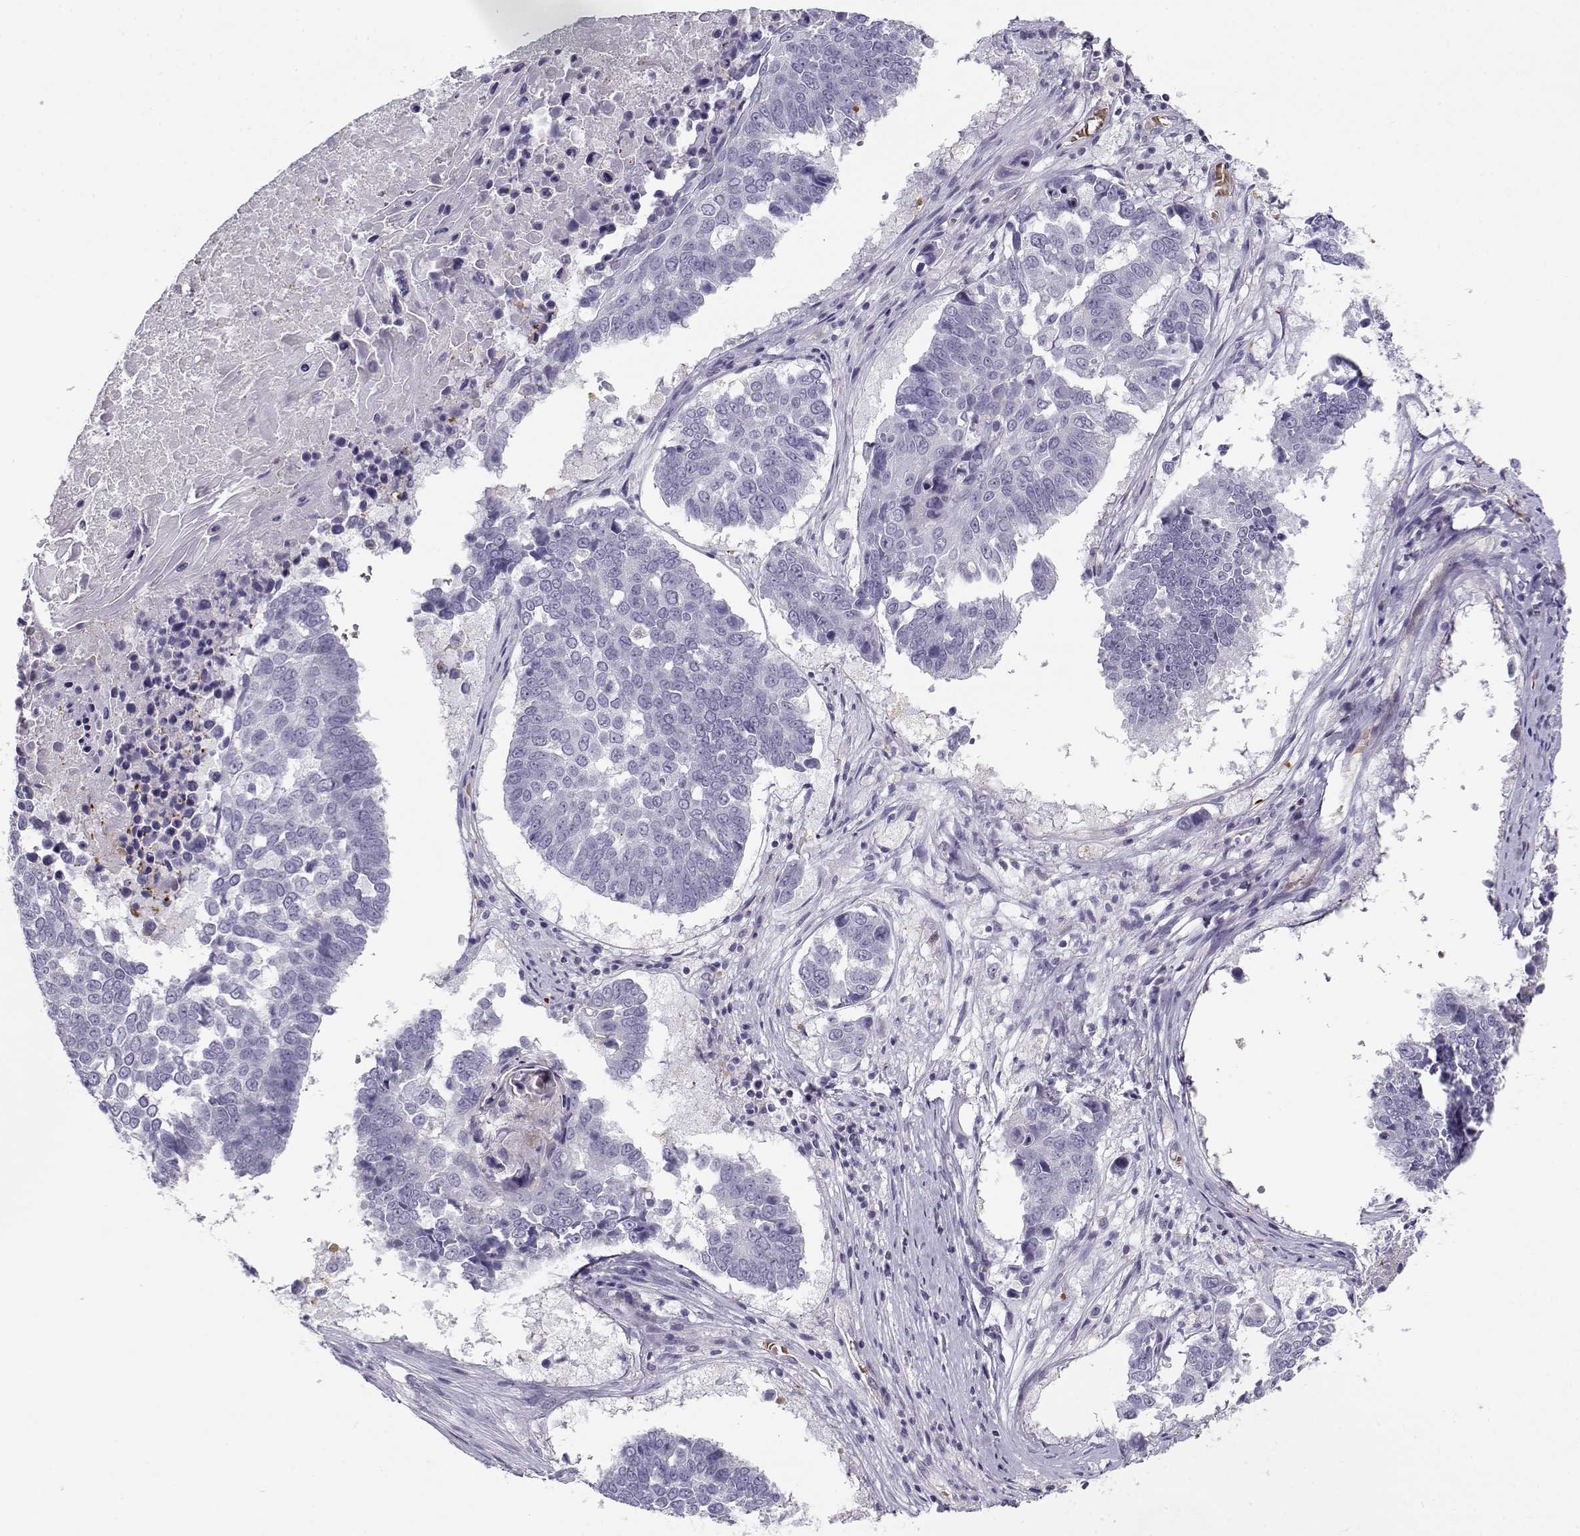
{"staining": {"intensity": "negative", "quantity": "none", "location": "none"}, "tissue": "lung cancer", "cell_type": "Tumor cells", "image_type": "cancer", "snomed": [{"axis": "morphology", "description": "Squamous cell carcinoma, NOS"}, {"axis": "topography", "description": "Lung"}], "caption": "DAB immunohistochemical staining of human lung cancer reveals no significant staining in tumor cells.", "gene": "MYO1A", "patient": {"sex": "male", "age": 73}}